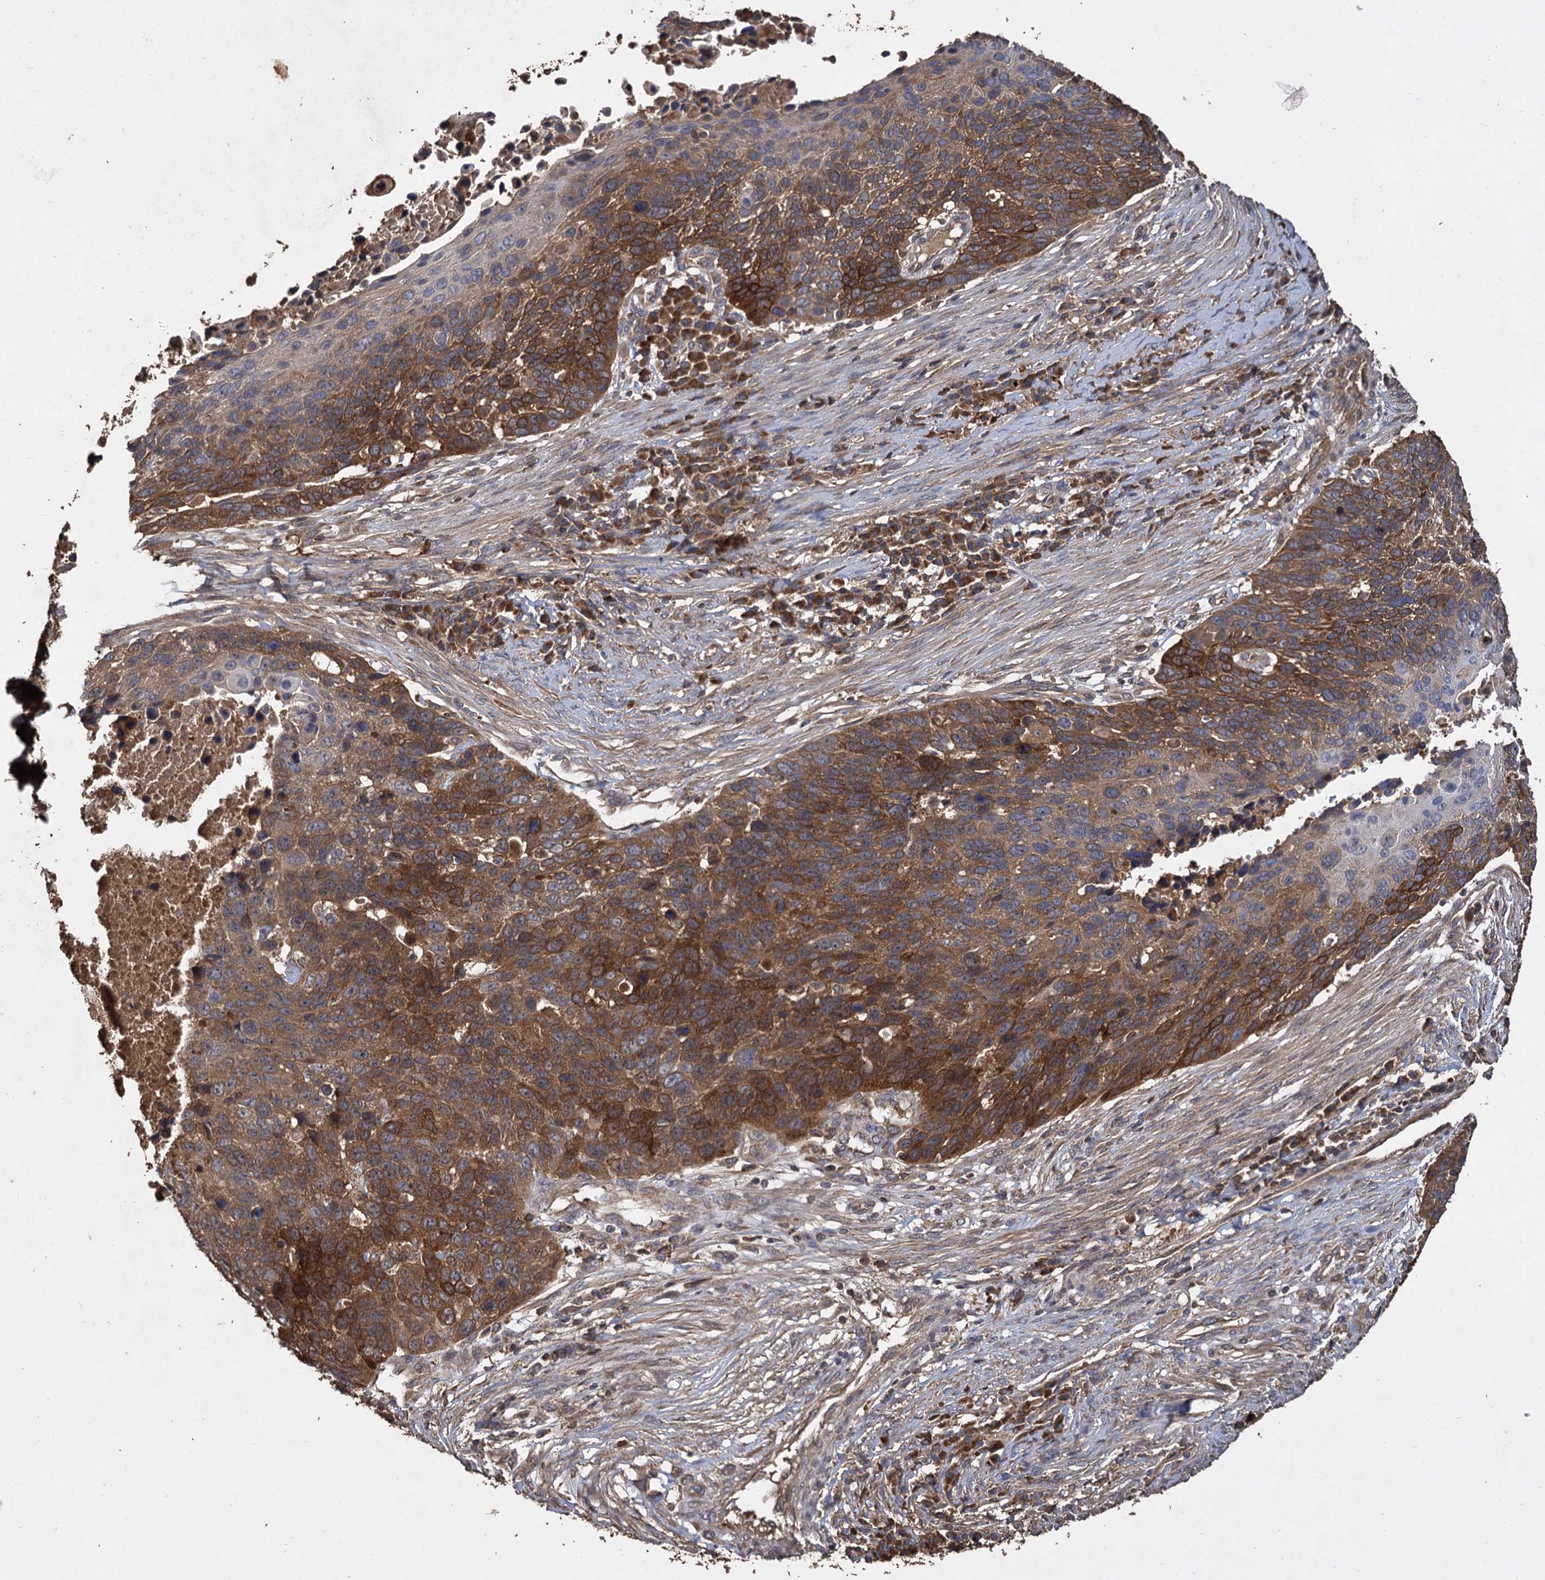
{"staining": {"intensity": "strong", "quantity": ">75%", "location": "cytoplasmic/membranous"}, "tissue": "lung cancer", "cell_type": "Tumor cells", "image_type": "cancer", "snomed": [{"axis": "morphology", "description": "Normal tissue, NOS"}, {"axis": "morphology", "description": "Squamous cell carcinoma, NOS"}, {"axis": "topography", "description": "Lymph node"}, {"axis": "topography", "description": "Lung"}], "caption": "DAB (3,3'-diaminobenzidine) immunohistochemical staining of human lung squamous cell carcinoma displays strong cytoplasmic/membranous protein positivity in approximately >75% of tumor cells. Immunohistochemistry (ihc) stains the protein of interest in brown and the nuclei are stained blue.", "gene": "GCLC", "patient": {"sex": "male", "age": 66}}